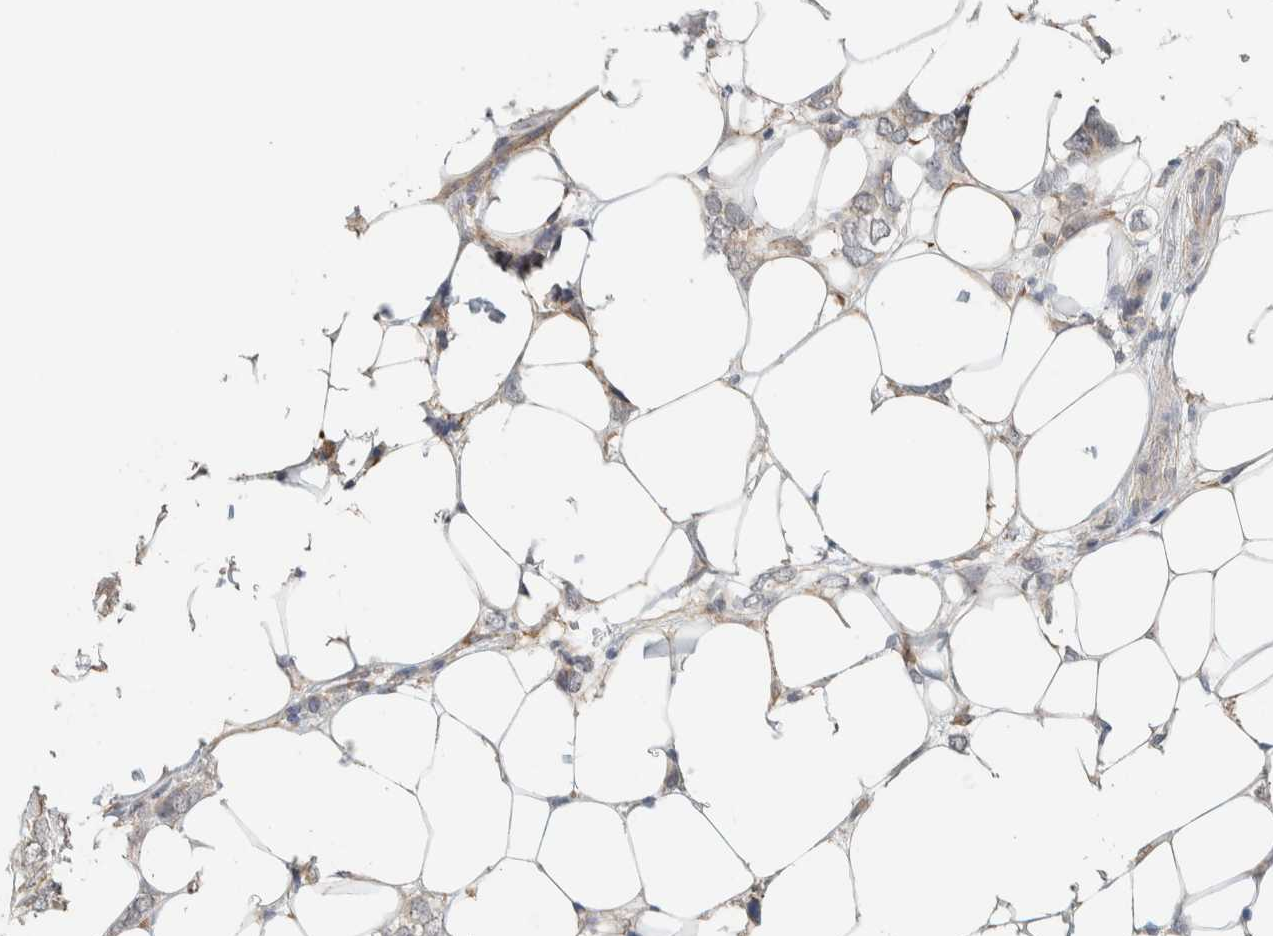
{"staining": {"intensity": "negative", "quantity": "none", "location": "none"}, "tissue": "breast cancer", "cell_type": "Tumor cells", "image_type": "cancer", "snomed": [{"axis": "morphology", "description": "Normal tissue, NOS"}, {"axis": "morphology", "description": "Lobular carcinoma"}, {"axis": "topography", "description": "Breast"}], "caption": "Breast lobular carcinoma stained for a protein using immunohistochemistry (IHC) demonstrates no expression tumor cells.", "gene": "KLHL40", "patient": {"sex": "female", "age": 47}}